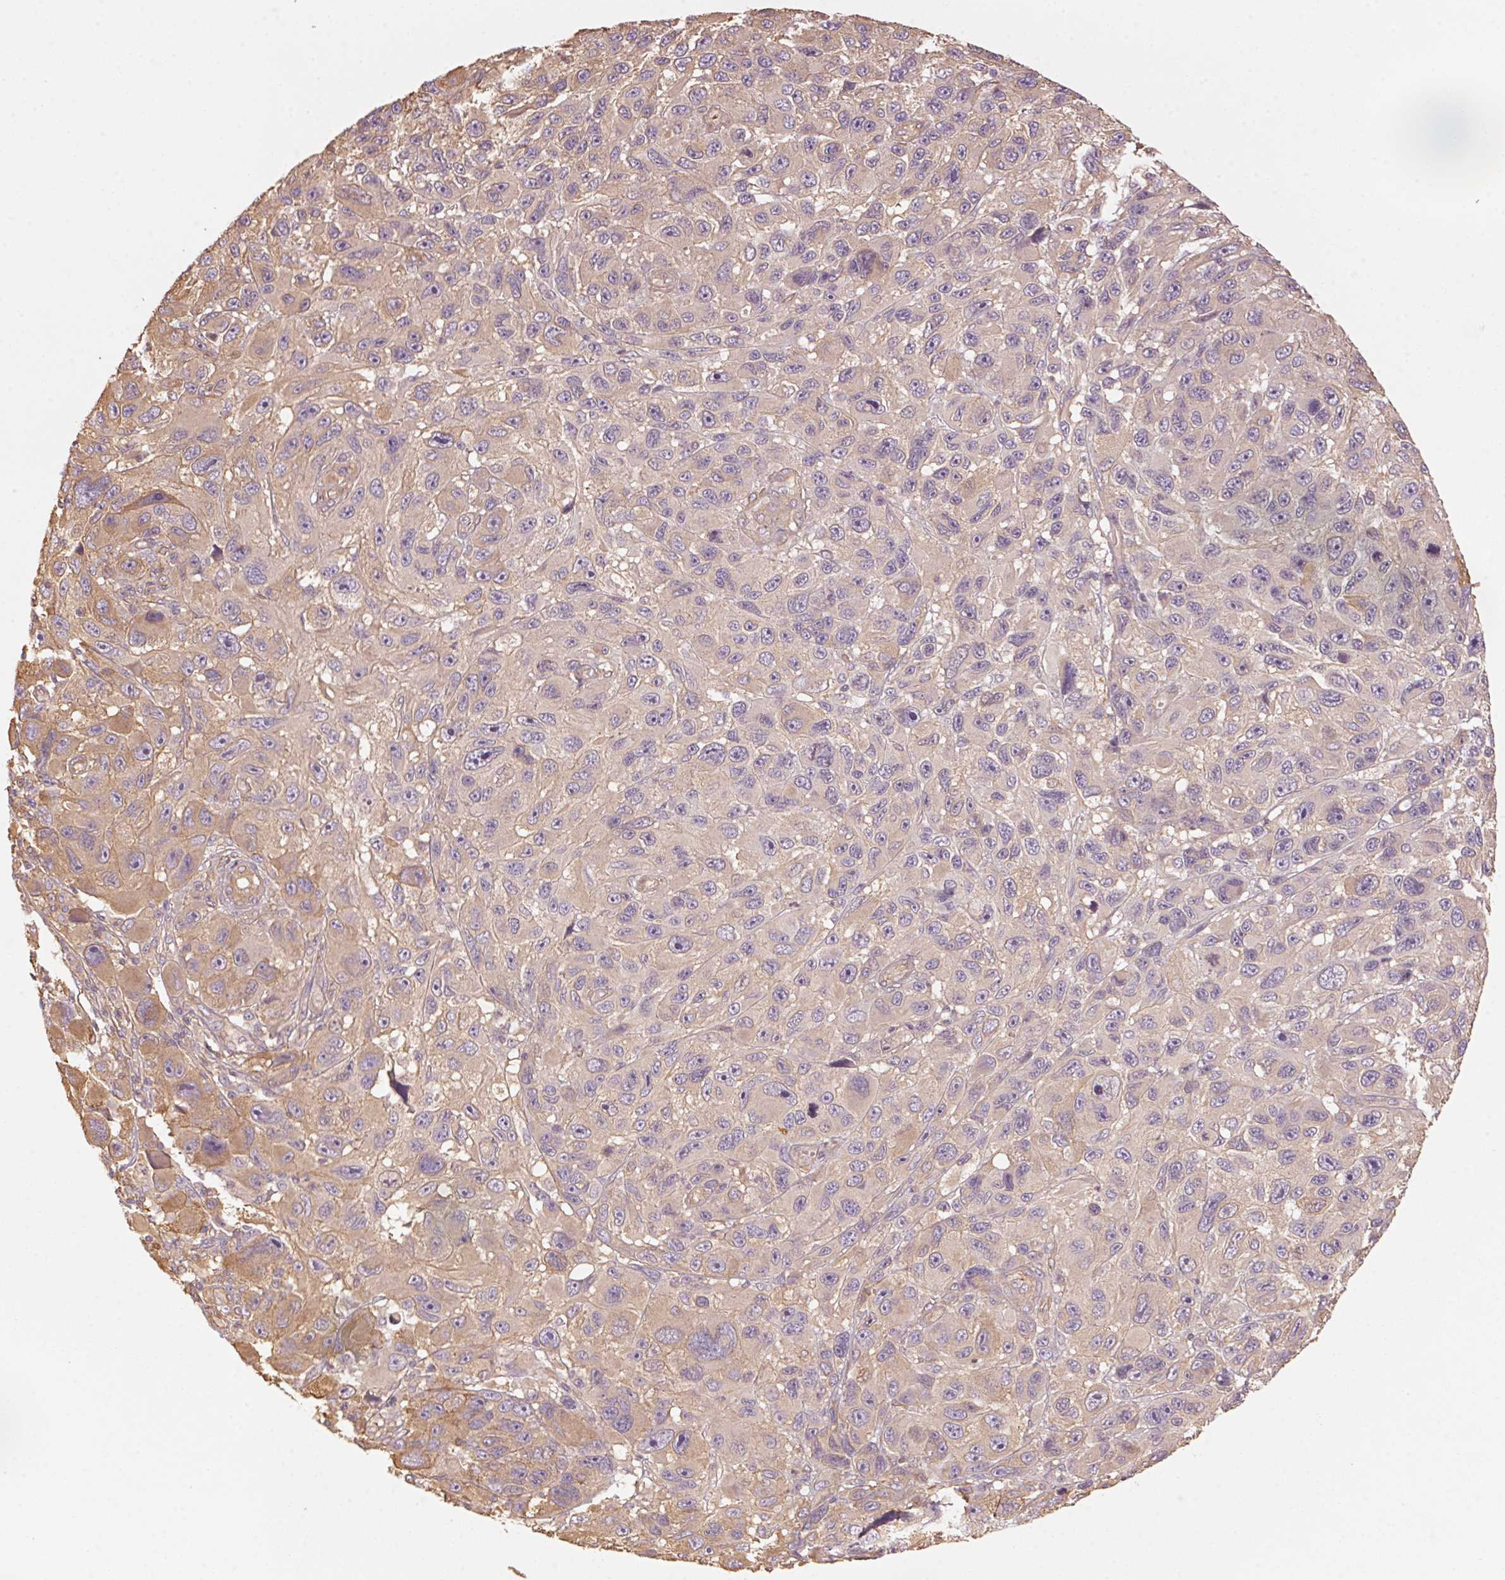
{"staining": {"intensity": "weak", "quantity": ">75%", "location": "cytoplasmic/membranous"}, "tissue": "melanoma", "cell_type": "Tumor cells", "image_type": "cancer", "snomed": [{"axis": "morphology", "description": "Malignant melanoma, NOS"}, {"axis": "topography", "description": "Skin"}], "caption": "A low amount of weak cytoplasmic/membranous staining is identified in approximately >75% of tumor cells in malignant melanoma tissue.", "gene": "QDPR", "patient": {"sex": "male", "age": 53}}